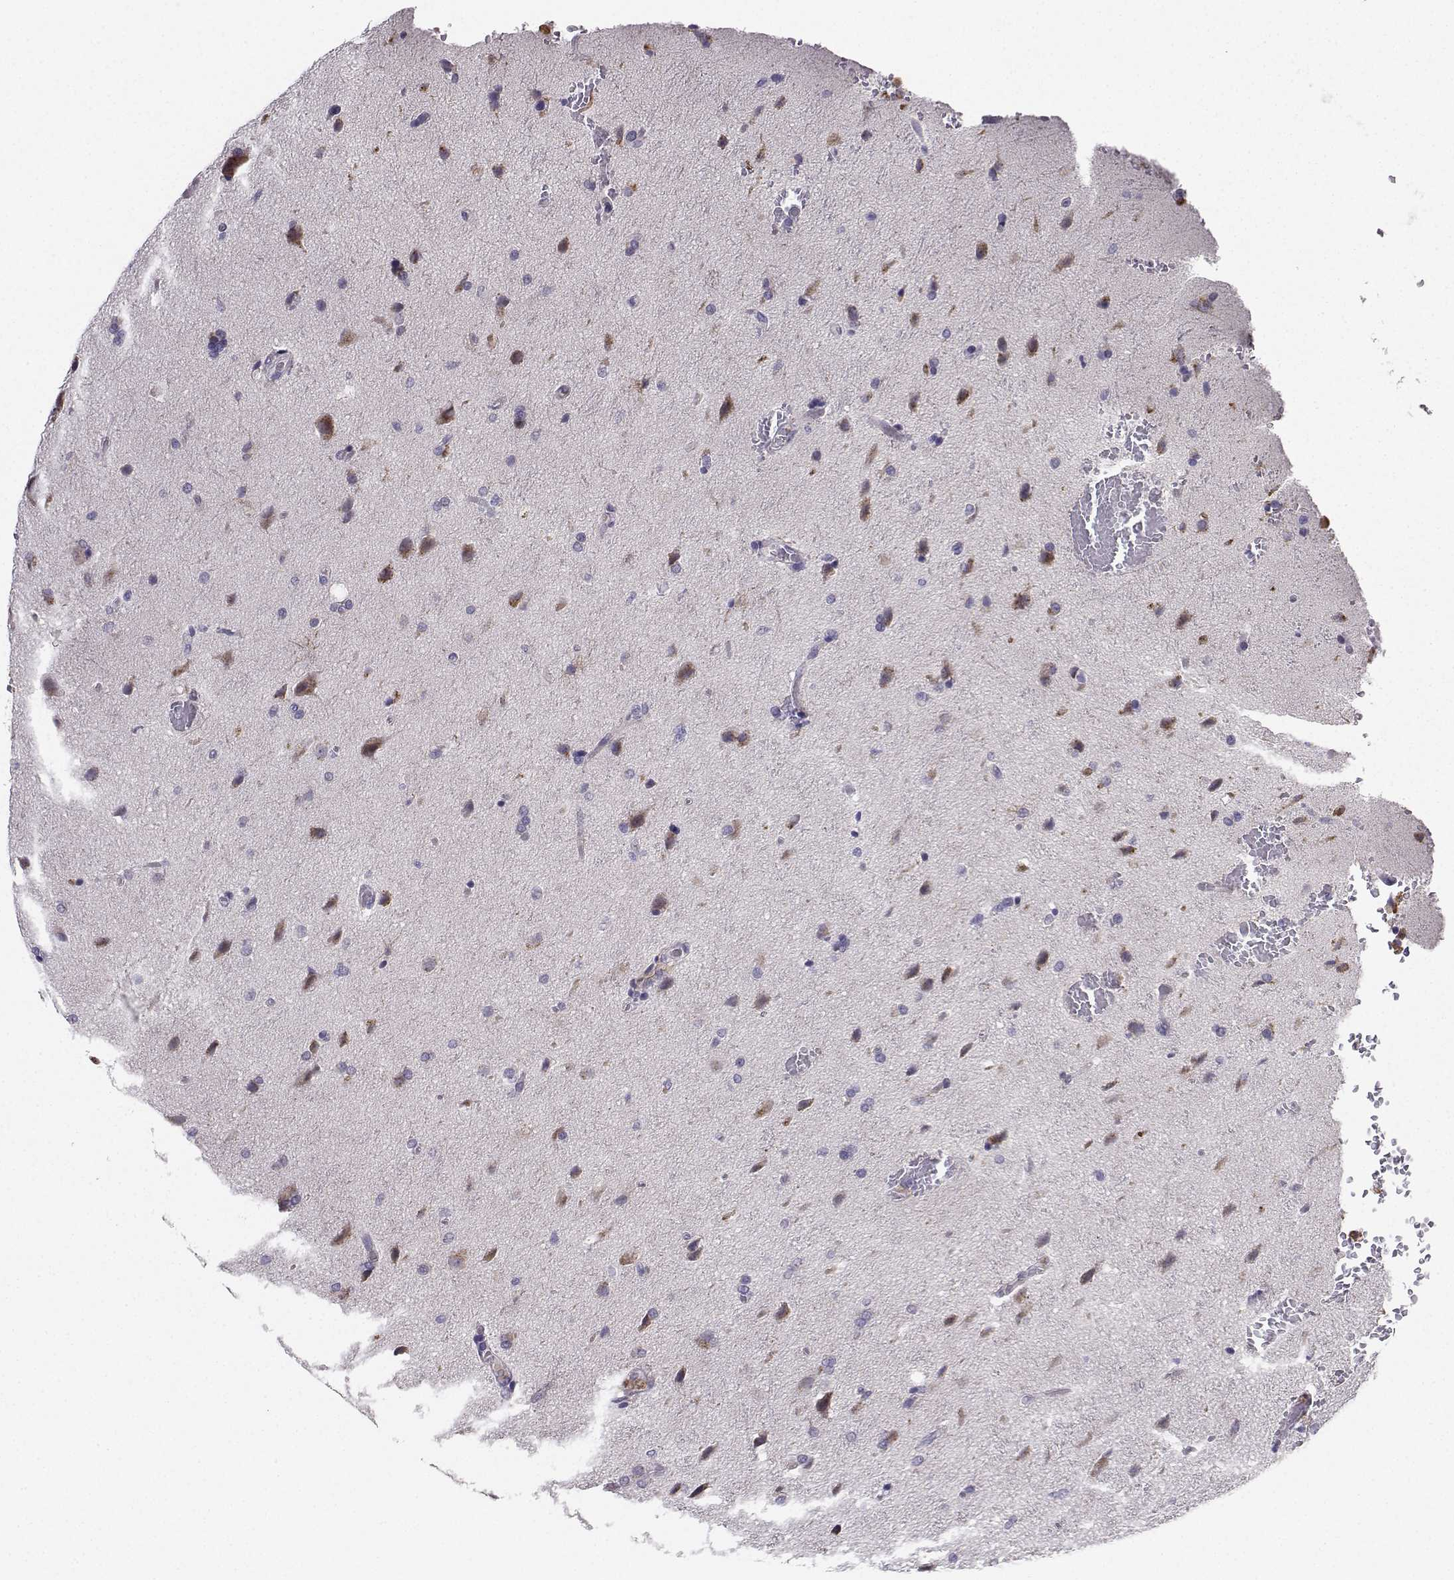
{"staining": {"intensity": "negative", "quantity": "none", "location": "none"}, "tissue": "glioma", "cell_type": "Tumor cells", "image_type": "cancer", "snomed": [{"axis": "morphology", "description": "Glioma, malignant, High grade"}, {"axis": "topography", "description": "Brain"}], "caption": "Tumor cells are negative for brown protein staining in malignant high-grade glioma.", "gene": "CALY", "patient": {"sex": "male", "age": 68}}